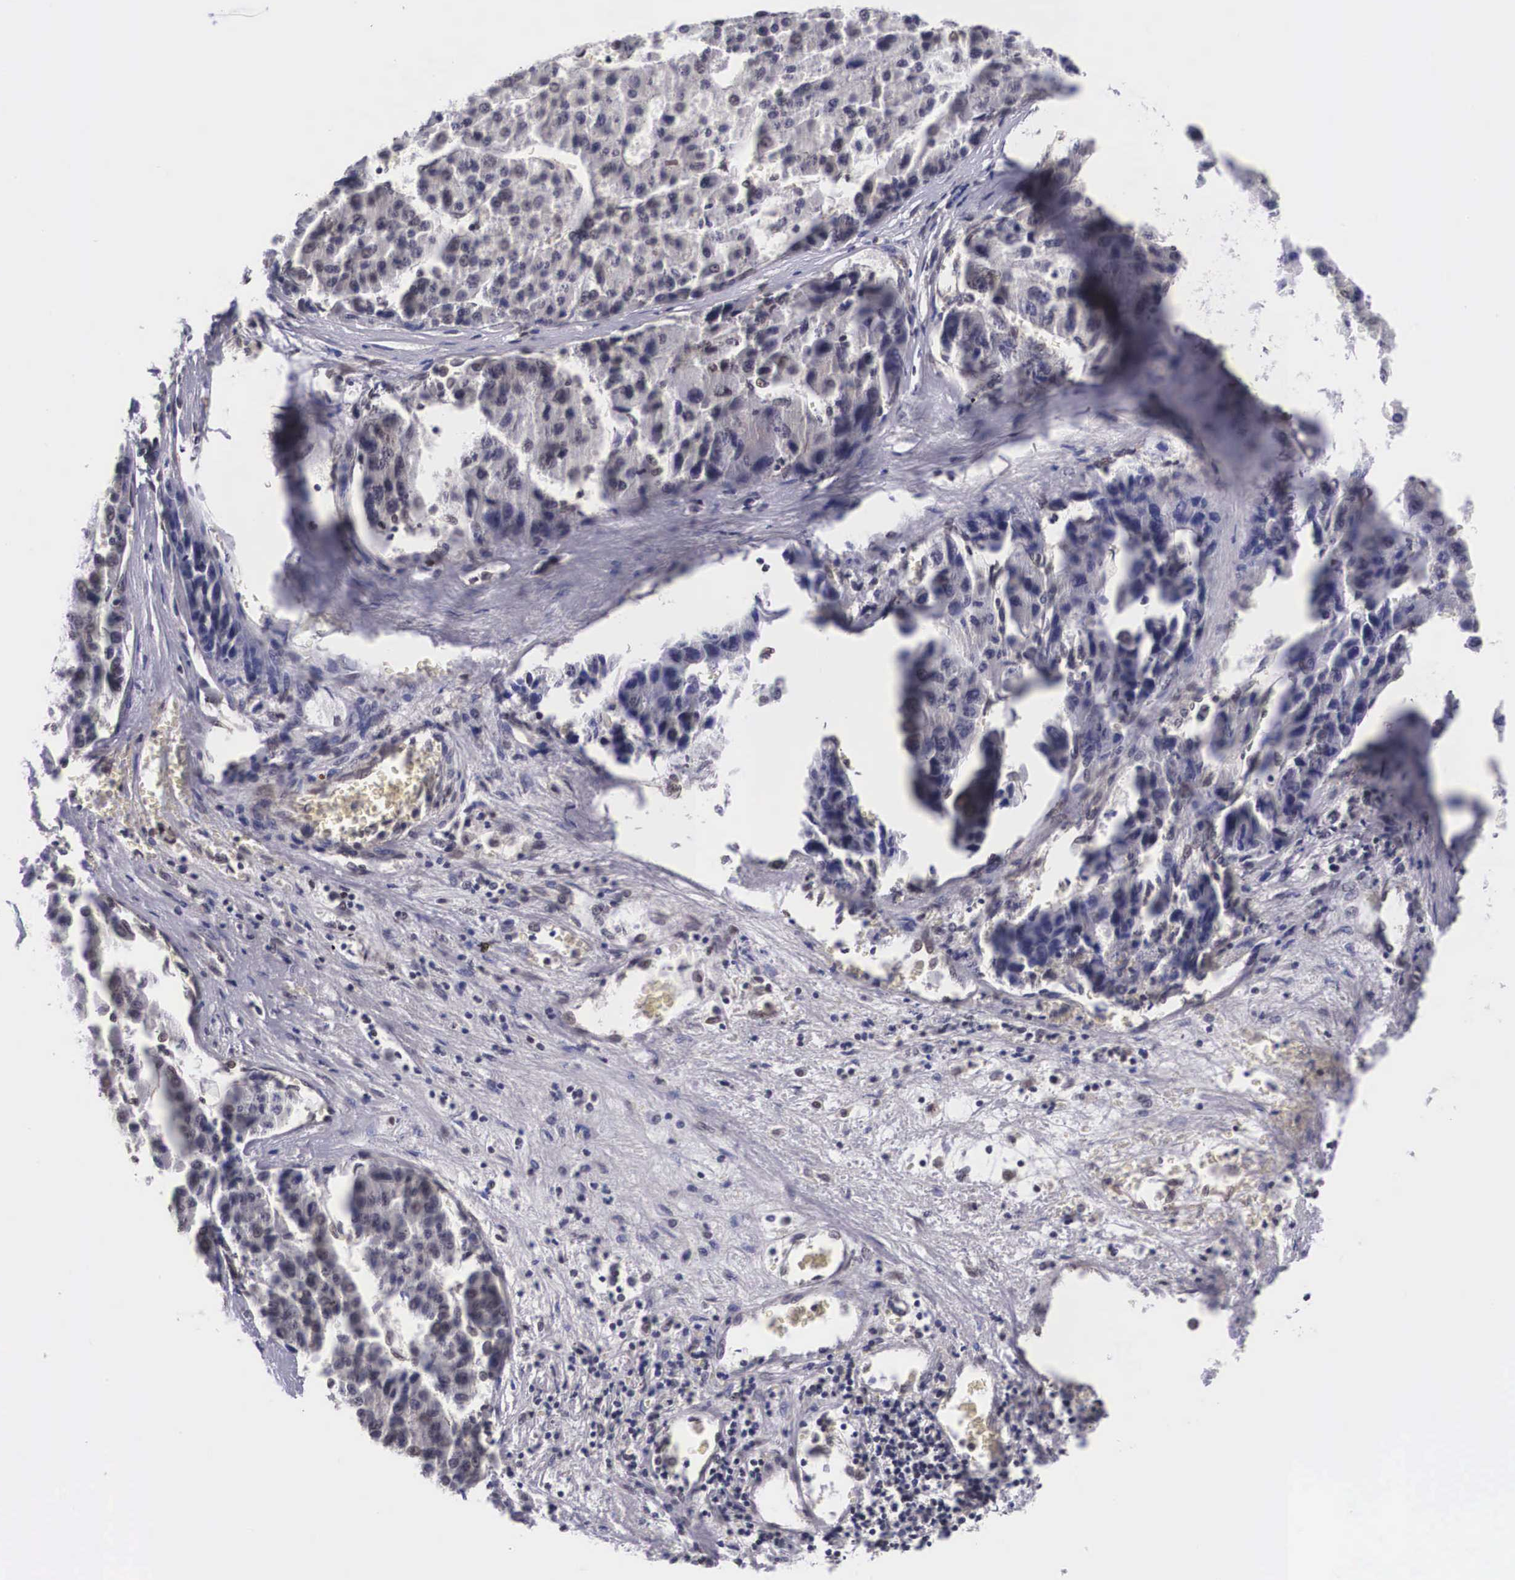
{"staining": {"intensity": "negative", "quantity": "none", "location": "none"}, "tissue": "liver cancer", "cell_type": "Tumor cells", "image_type": "cancer", "snomed": [{"axis": "morphology", "description": "Carcinoma, Hepatocellular, NOS"}, {"axis": "topography", "description": "Liver"}], "caption": "An IHC micrograph of liver cancer is shown. There is no staining in tumor cells of liver cancer.", "gene": "OTX2", "patient": {"sex": "male", "age": 64}}